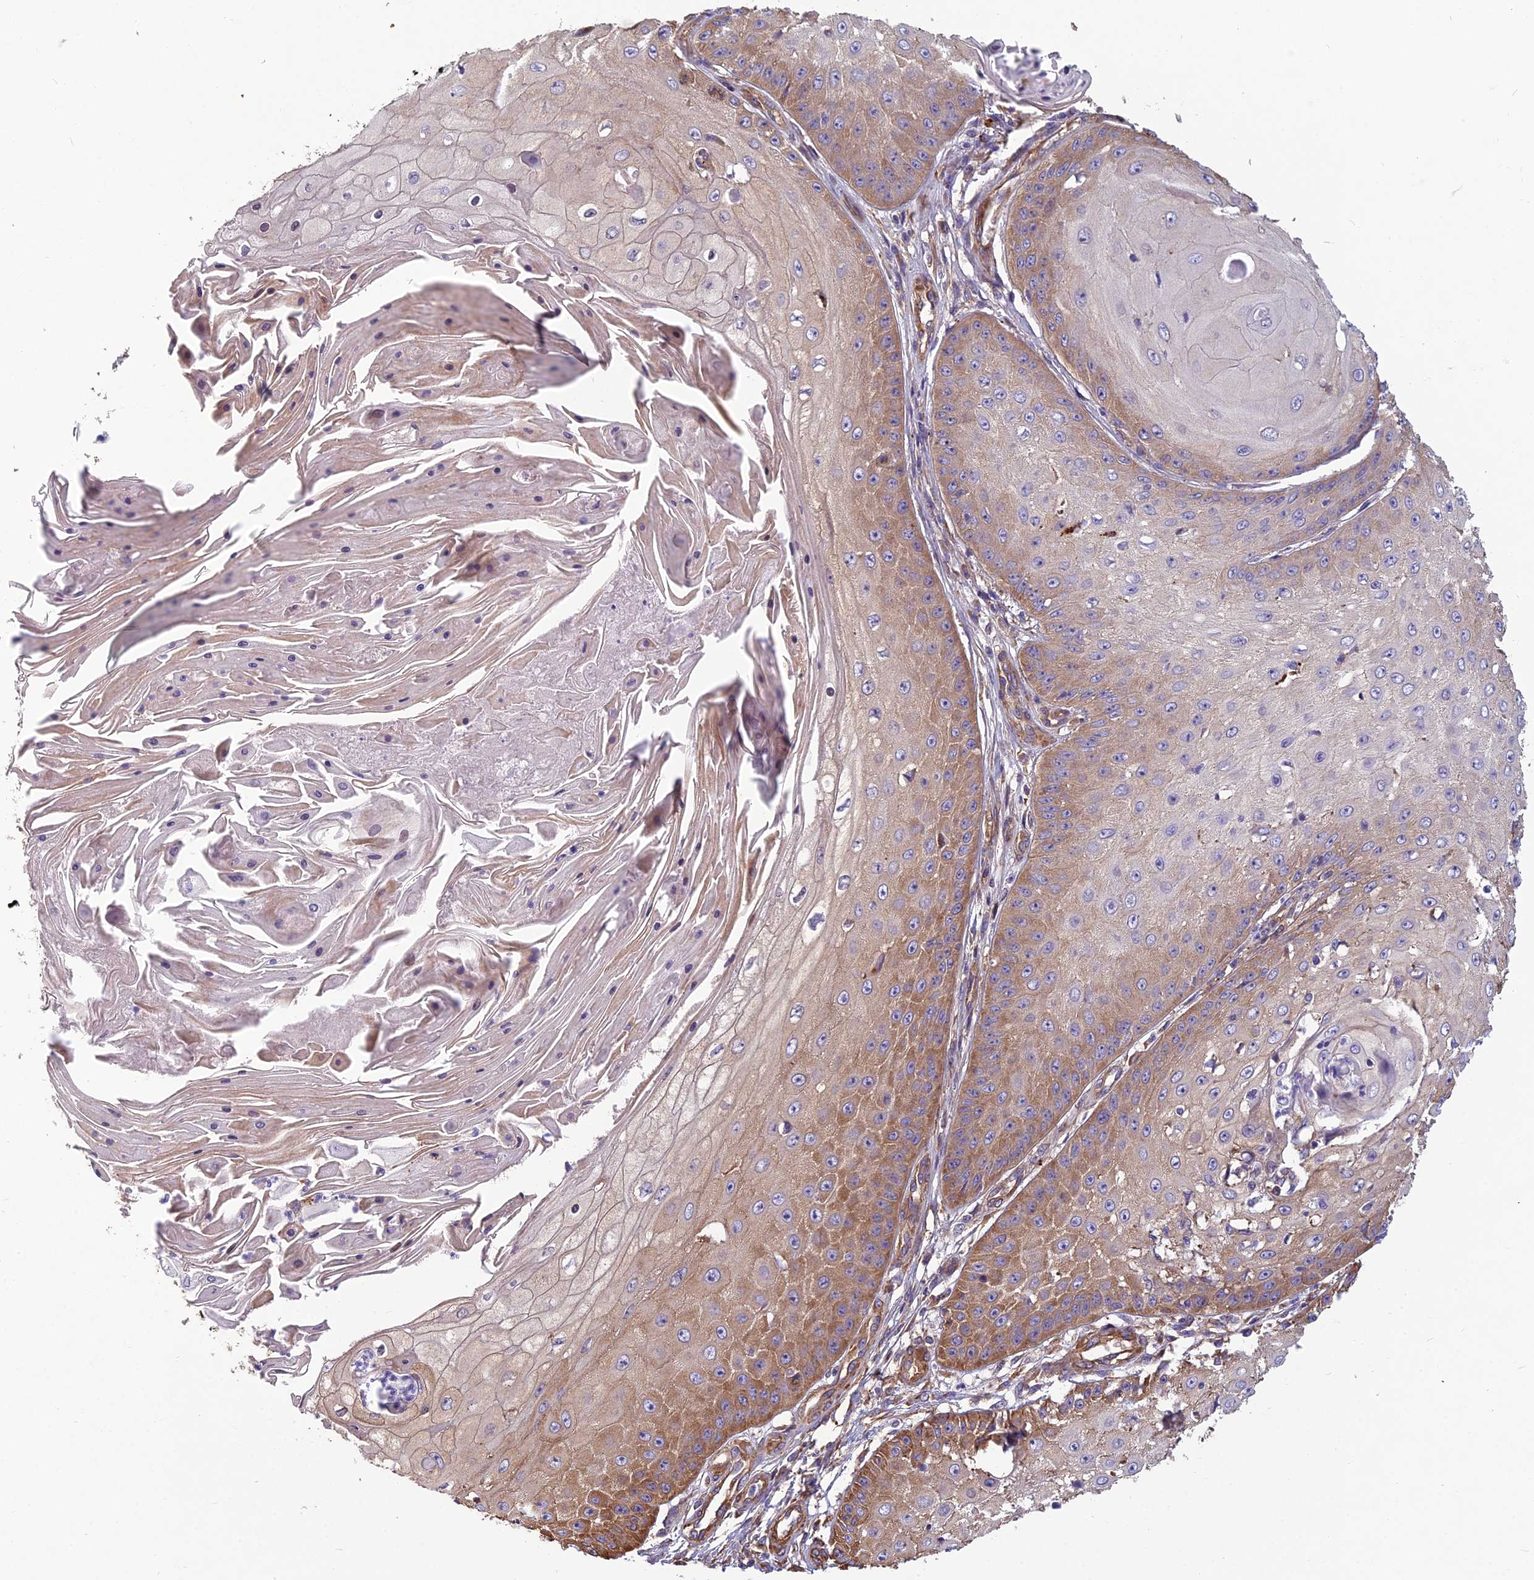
{"staining": {"intensity": "moderate", "quantity": "25%-75%", "location": "cytoplasmic/membranous"}, "tissue": "skin cancer", "cell_type": "Tumor cells", "image_type": "cancer", "snomed": [{"axis": "morphology", "description": "Squamous cell carcinoma, NOS"}, {"axis": "topography", "description": "Skin"}], "caption": "Skin cancer (squamous cell carcinoma) stained with IHC reveals moderate cytoplasmic/membranous positivity in about 25%-75% of tumor cells.", "gene": "SPDL1", "patient": {"sex": "male", "age": 70}}